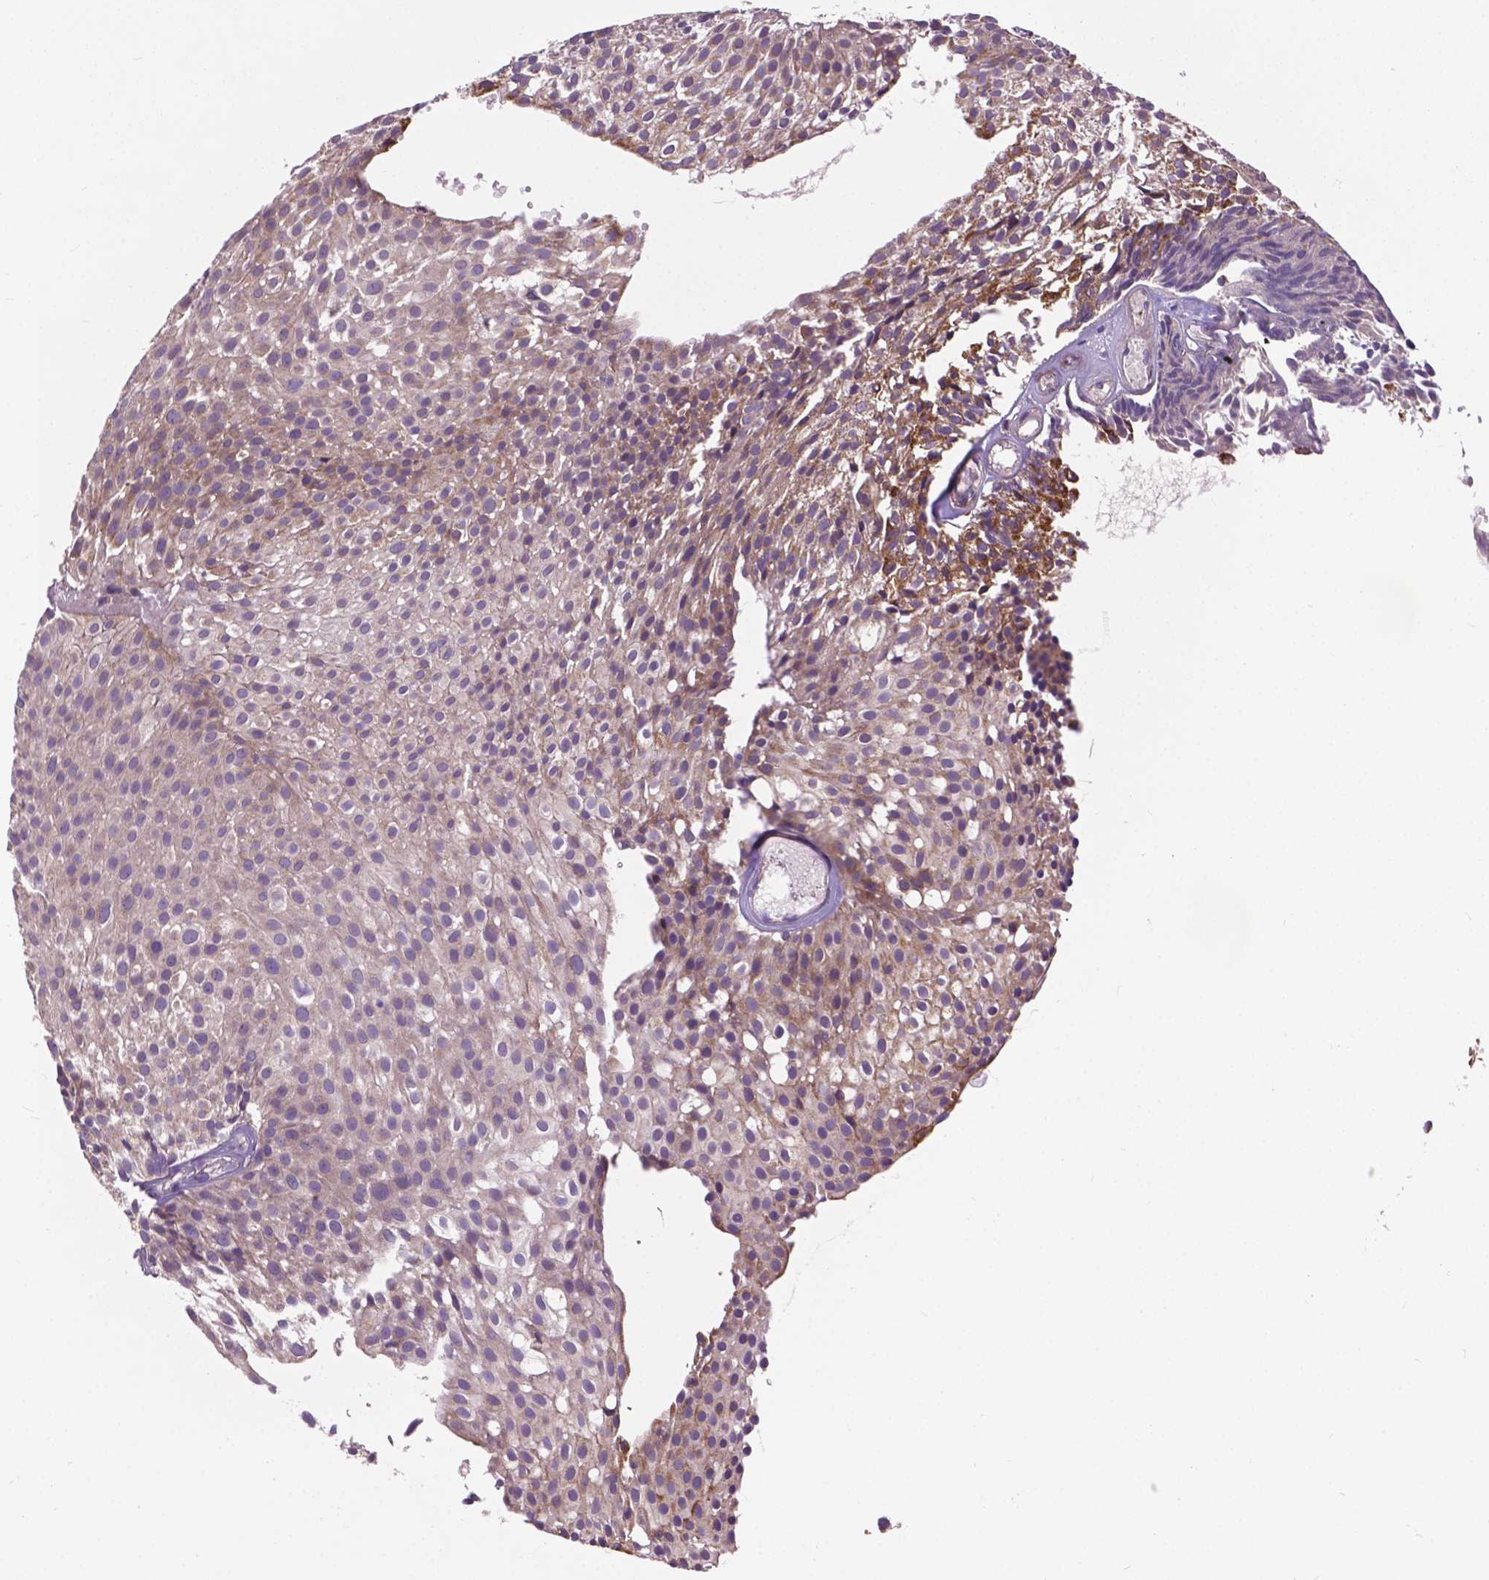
{"staining": {"intensity": "moderate", "quantity": ">75%", "location": "cytoplasmic/membranous"}, "tissue": "urothelial cancer", "cell_type": "Tumor cells", "image_type": "cancer", "snomed": [{"axis": "morphology", "description": "Urothelial carcinoma, Low grade"}, {"axis": "topography", "description": "Urinary bladder"}], "caption": "Urothelial cancer stained for a protein (brown) demonstrates moderate cytoplasmic/membranous positive staining in about >75% of tumor cells.", "gene": "ZNF616", "patient": {"sex": "male", "age": 63}}